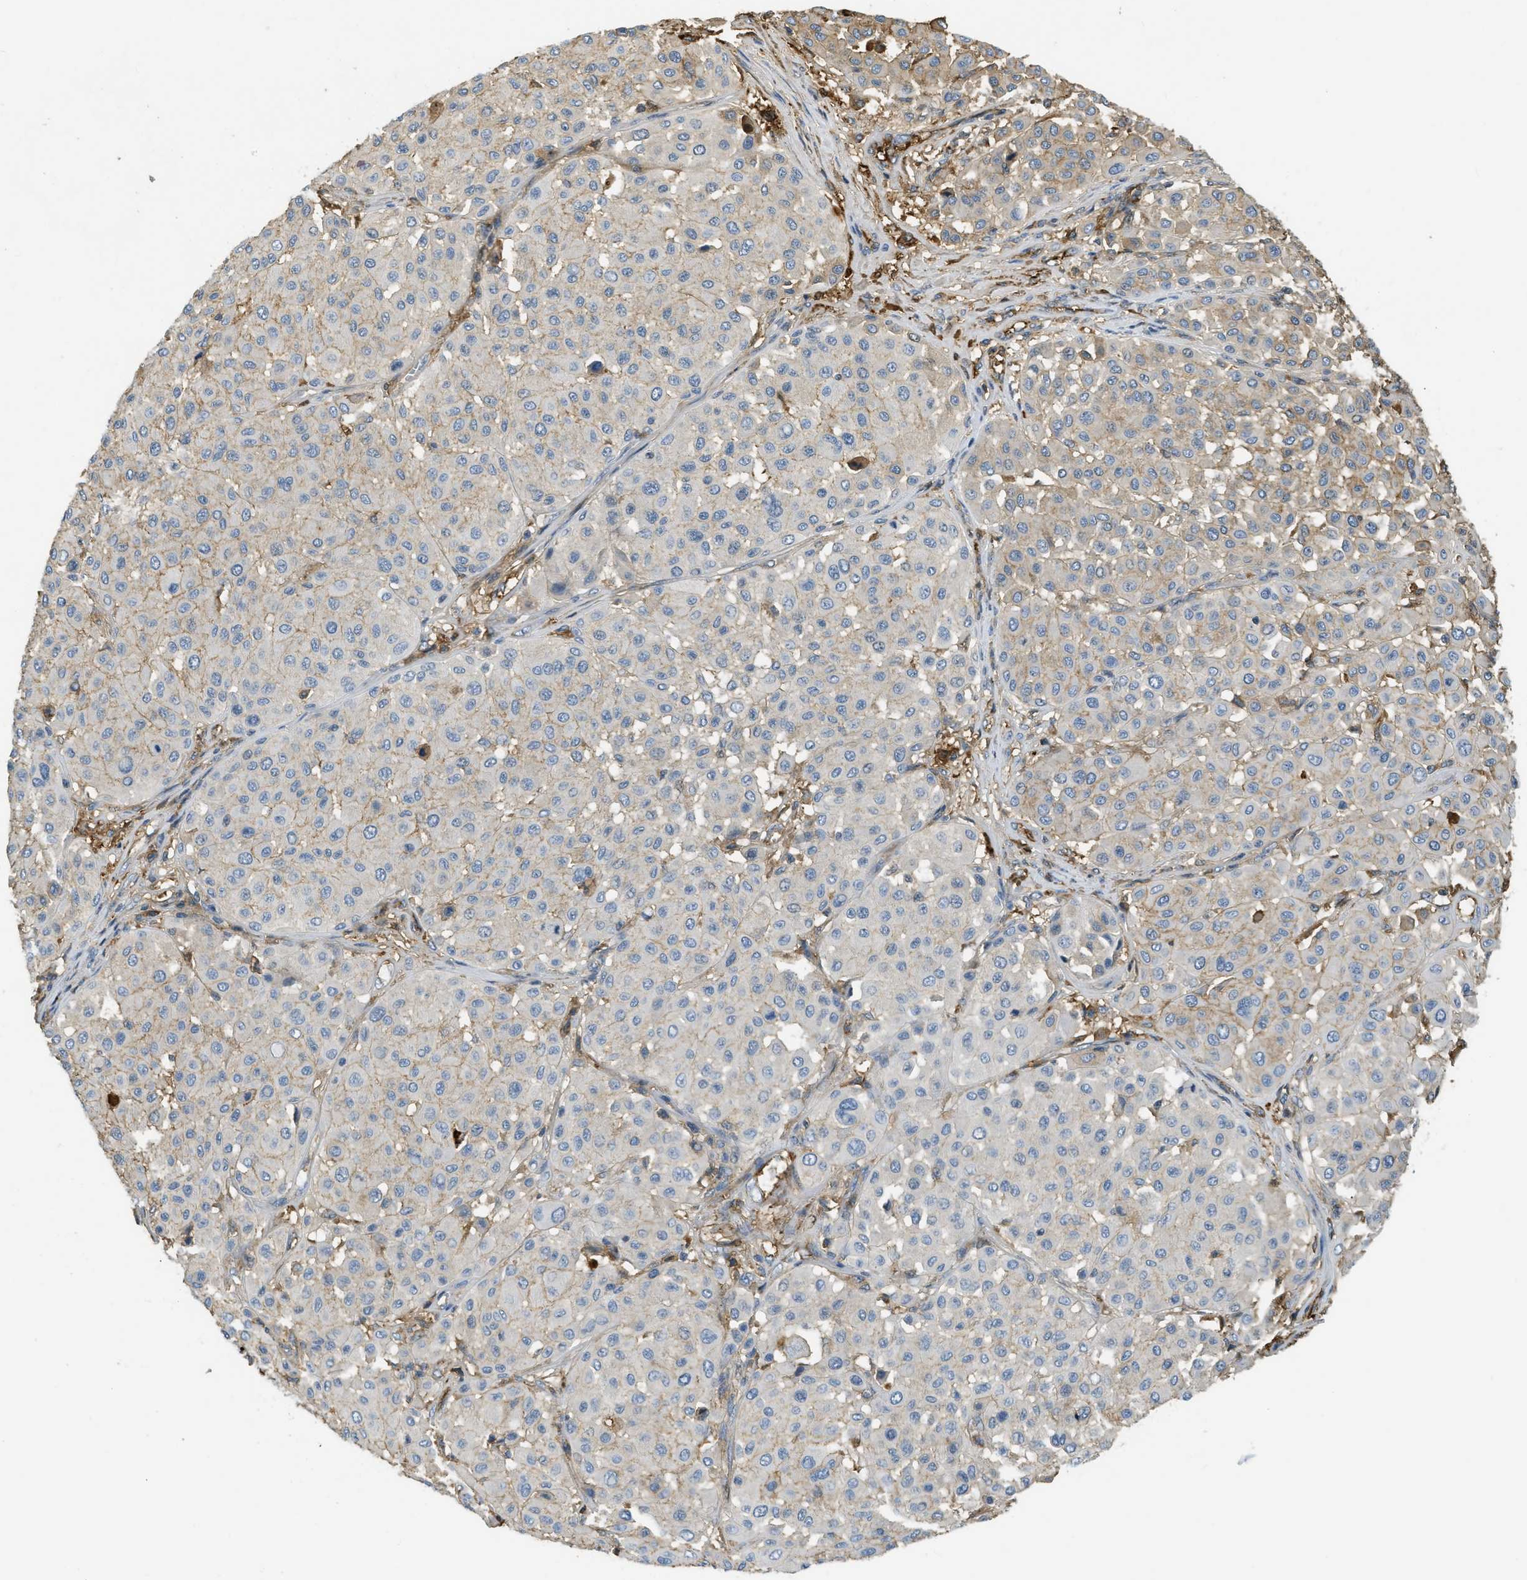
{"staining": {"intensity": "negative", "quantity": "none", "location": "none"}, "tissue": "melanoma", "cell_type": "Tumor cells", "image_type": "cancer", "snomed": [{"axis": "morphology", "description": "Malignant melanoma, Metastatic site"}, {"axis": "topography", "description": "Soft tissue"}], "caption": "The photomicrograph demonstrates no staining of tumor cells in melanoma.", "gene": "PRTN3", "patient": {"sex": "male", "age": 41}}